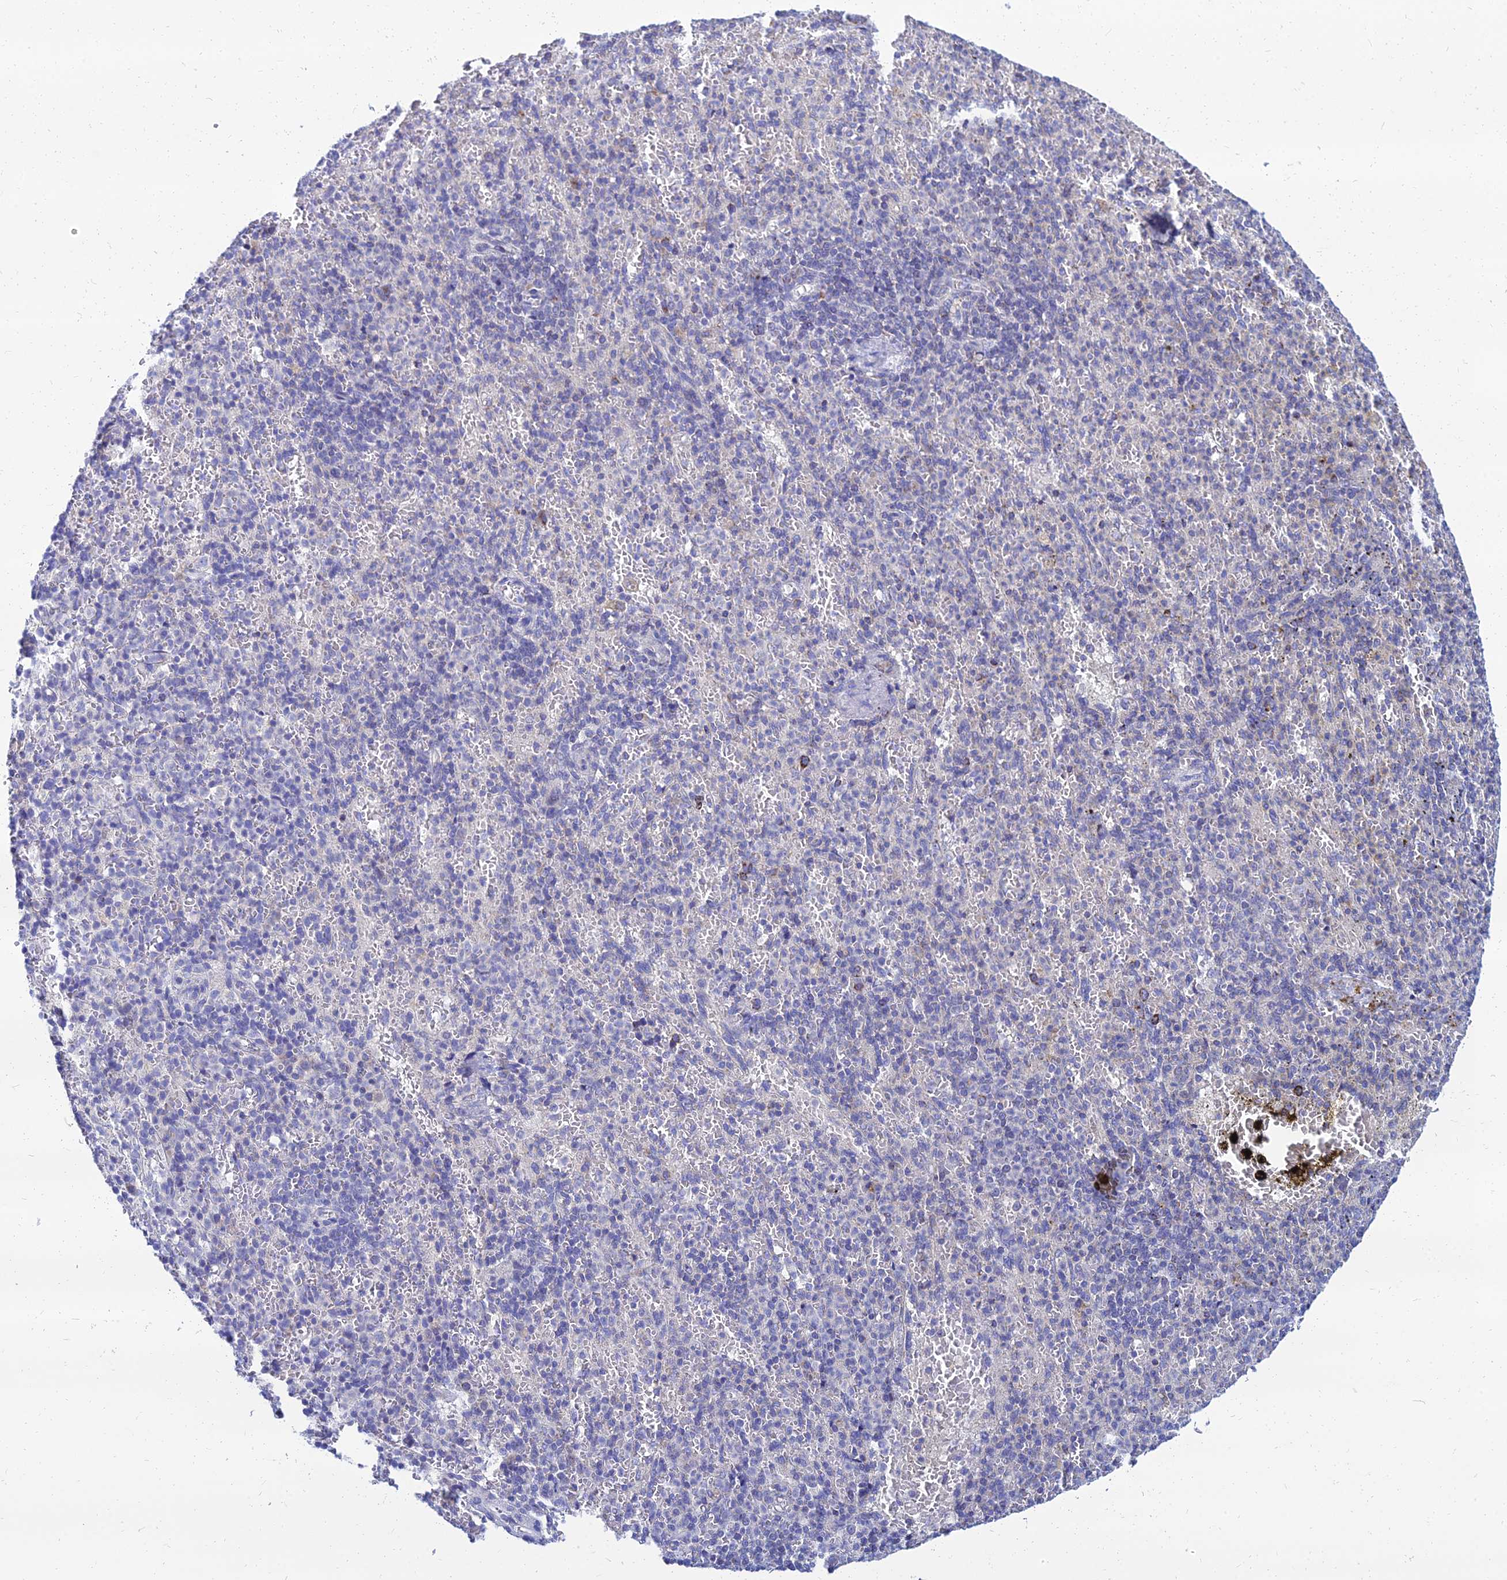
{"staining": {"intensity": "negative", "quantity": "none", "location": "none"}, "tissue": "spleen", "cell_type": "Cells in red pulp", "image_type": "normal", "snomed": [{"axis": "morphology", "description": "Normal tissue, NOS"}, {"axis": "topography", "description": "Spleen"}], "caption": "A high-resolution micrograph shows IHC staining of normal spleen, which shows no significant positivity in cells in red pulp. (IHC, brightfield microscopy, high magnification).", "gene": "NPY", "patient": {"sex": "female", "age": 74}}